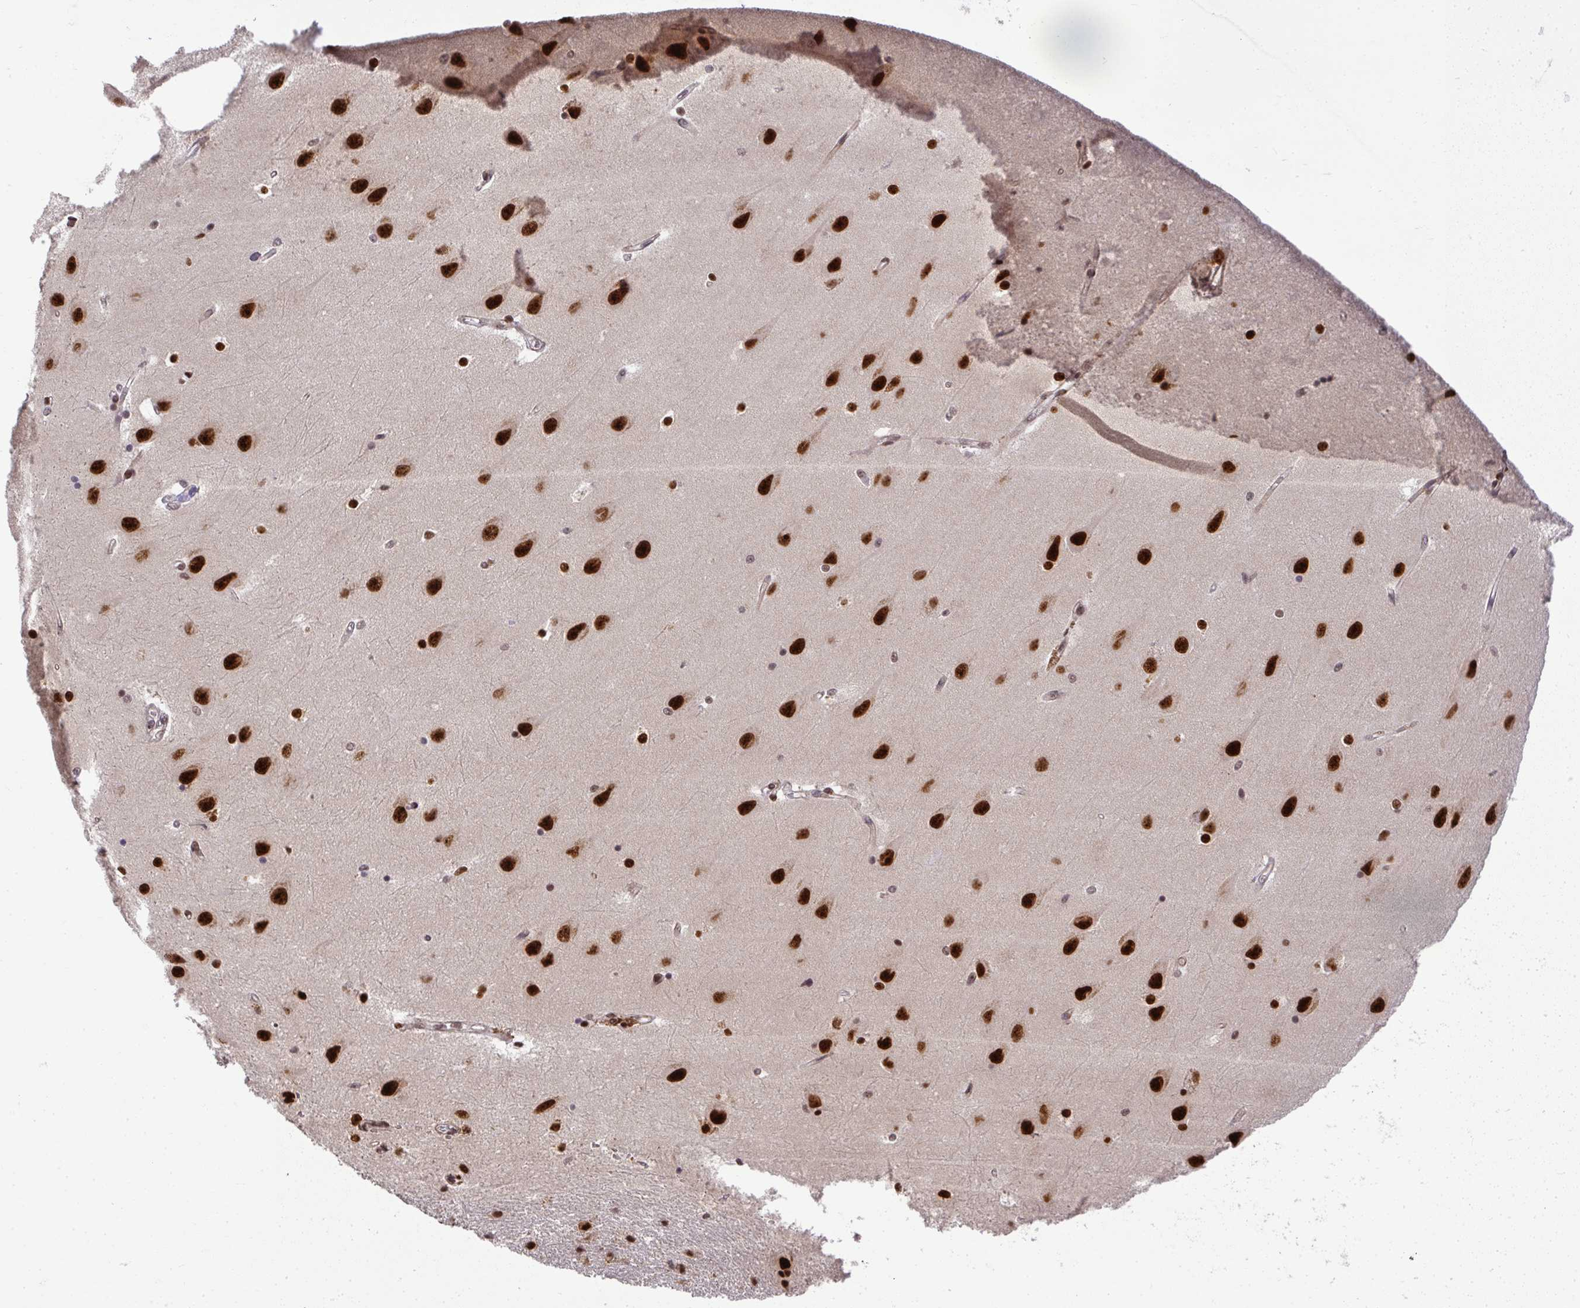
{"staining": {"intensity": "moderate", "quantity": "25%-75%", "location": "nuclear"}, "tissue": "hippocampus", "cell_type": "Glial cells", "image_type": "normal", "snomed": [{"axis": "morphology", "description": "Normal tissue, NOS"}, {"axis": "topography", "description": "Hippocampus"}], "caption": "Benign hippocampus shows moderate nuclear positivity in approximately 25%-75% of glial cells, visualized by immunohistochemistry.", "gene": "U2AF1L4", "patient": {"sex": "male", "age": 63}}